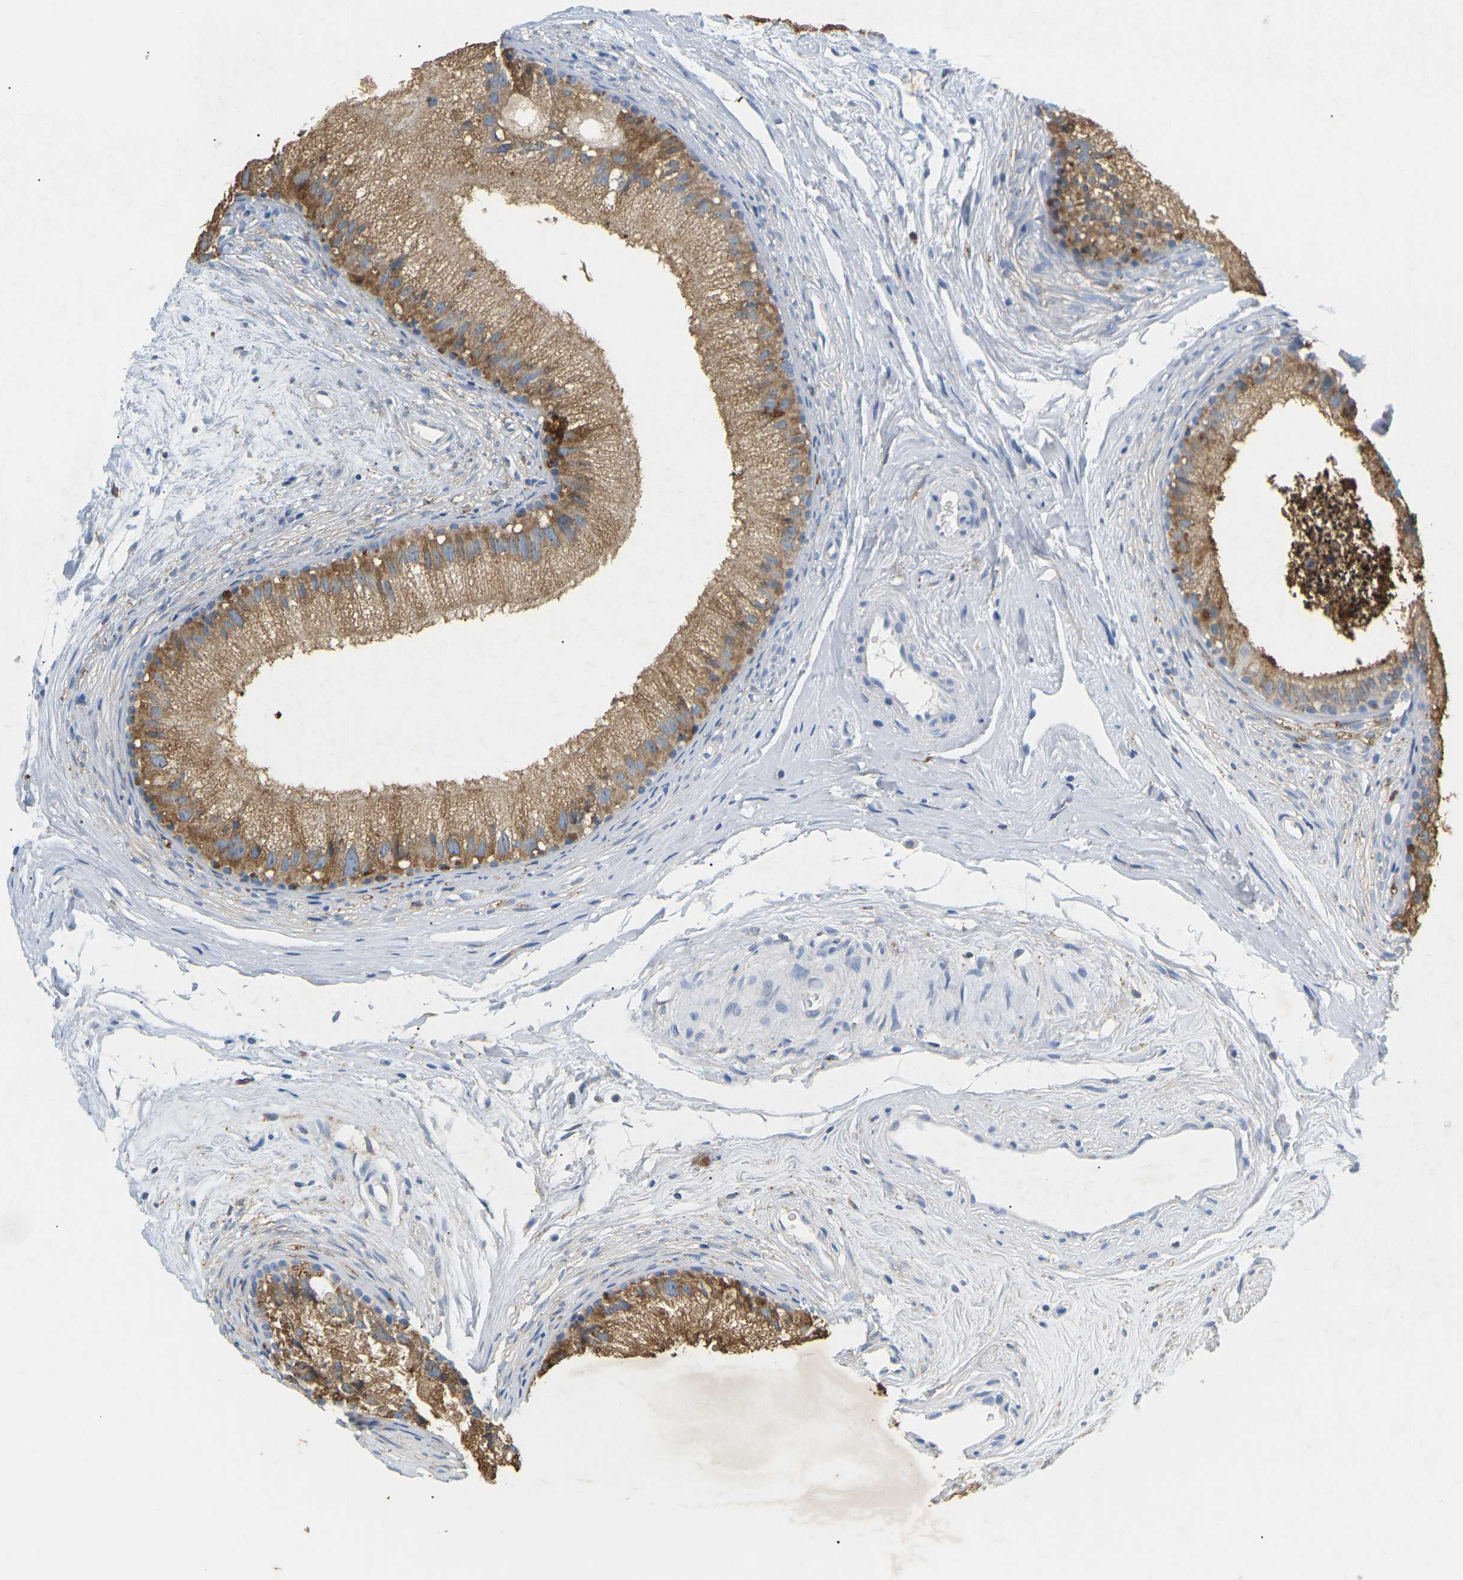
{"staining": {"intensity": "moderate", "quantity": ">75%", "location": "cytoplasmic/membranous"}, "tissue": "epididymis", "cell_type": "Glandular cells", "image_type": "normal", "snomed": [{"axis": "morphology", "description": "Normal tissue, NOS"}, {"axis": "topography", "description": "Epididymis"}], "caption": "A photomicrograph showing moderate cytoplasmic/membranous positivity in approximately >75% of glandular cells in unremarkable epididymis, as visualized by brown immunohistochemical staining.", "gene": "ADM", "patient": {"sex": "male", "age": 56}}